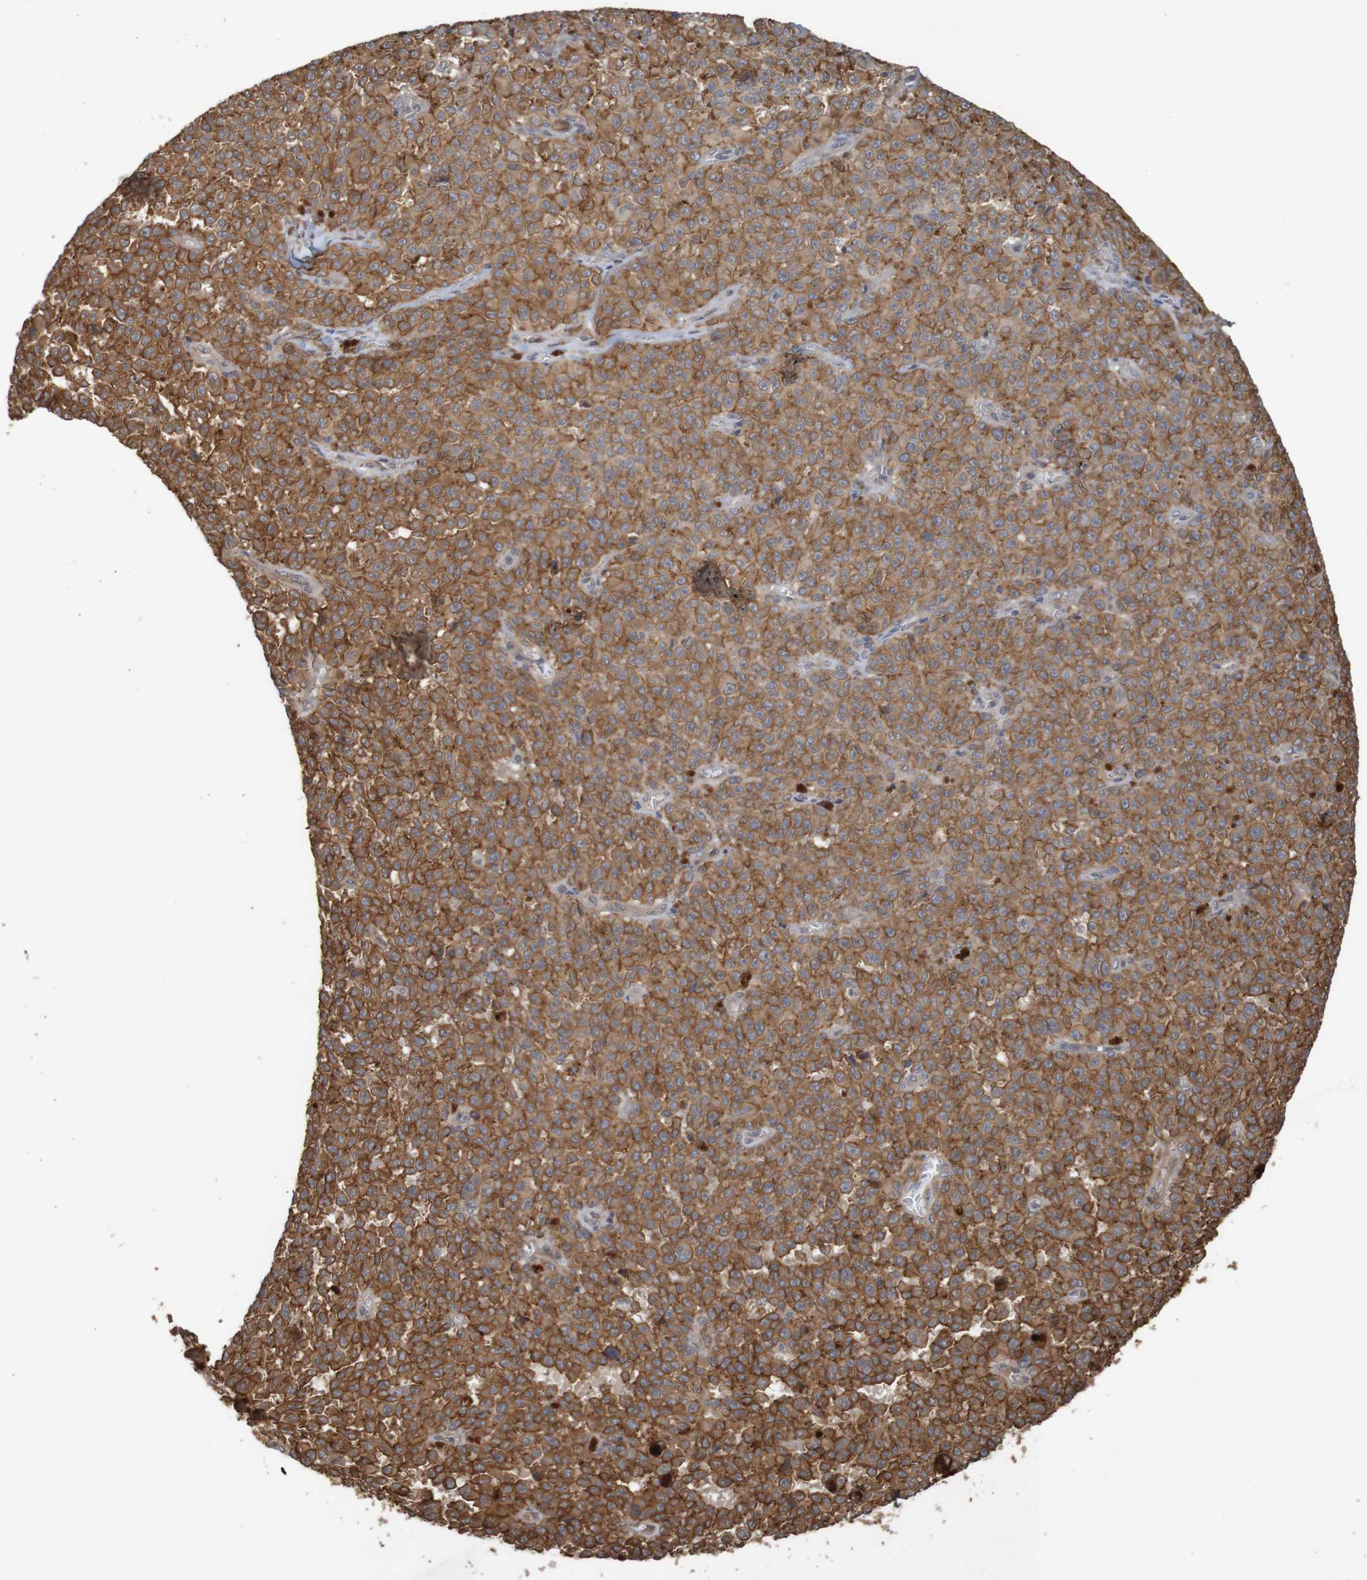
{"staining": {"intensity": "moderate", "quantity": ">75%", "location": "cytoplasmic/membranous"}, "tissue": "melanoma", "cell_type": "Tumor cells", "image_type": "cancer", "snomed": [{"axis": "morphology", "description": "Malignant melanoma, NOS"}, {"axis": "topography", "description": "Skin"}], "caption": "Malignant melanoma stained with immunohistochemistry shows moderate cytoplasmic/membranous positivity in approximately >75% of tumor cells. The staining was performed using DAB (3,3'-diaminobenzidine) to visualize the protein expression in brown, while the nuclei were stained in blue with hematoxylin (Magnification: 20x).", "gene": "ARHGEF11", "patient": {"sex": "female", "age": 82}}